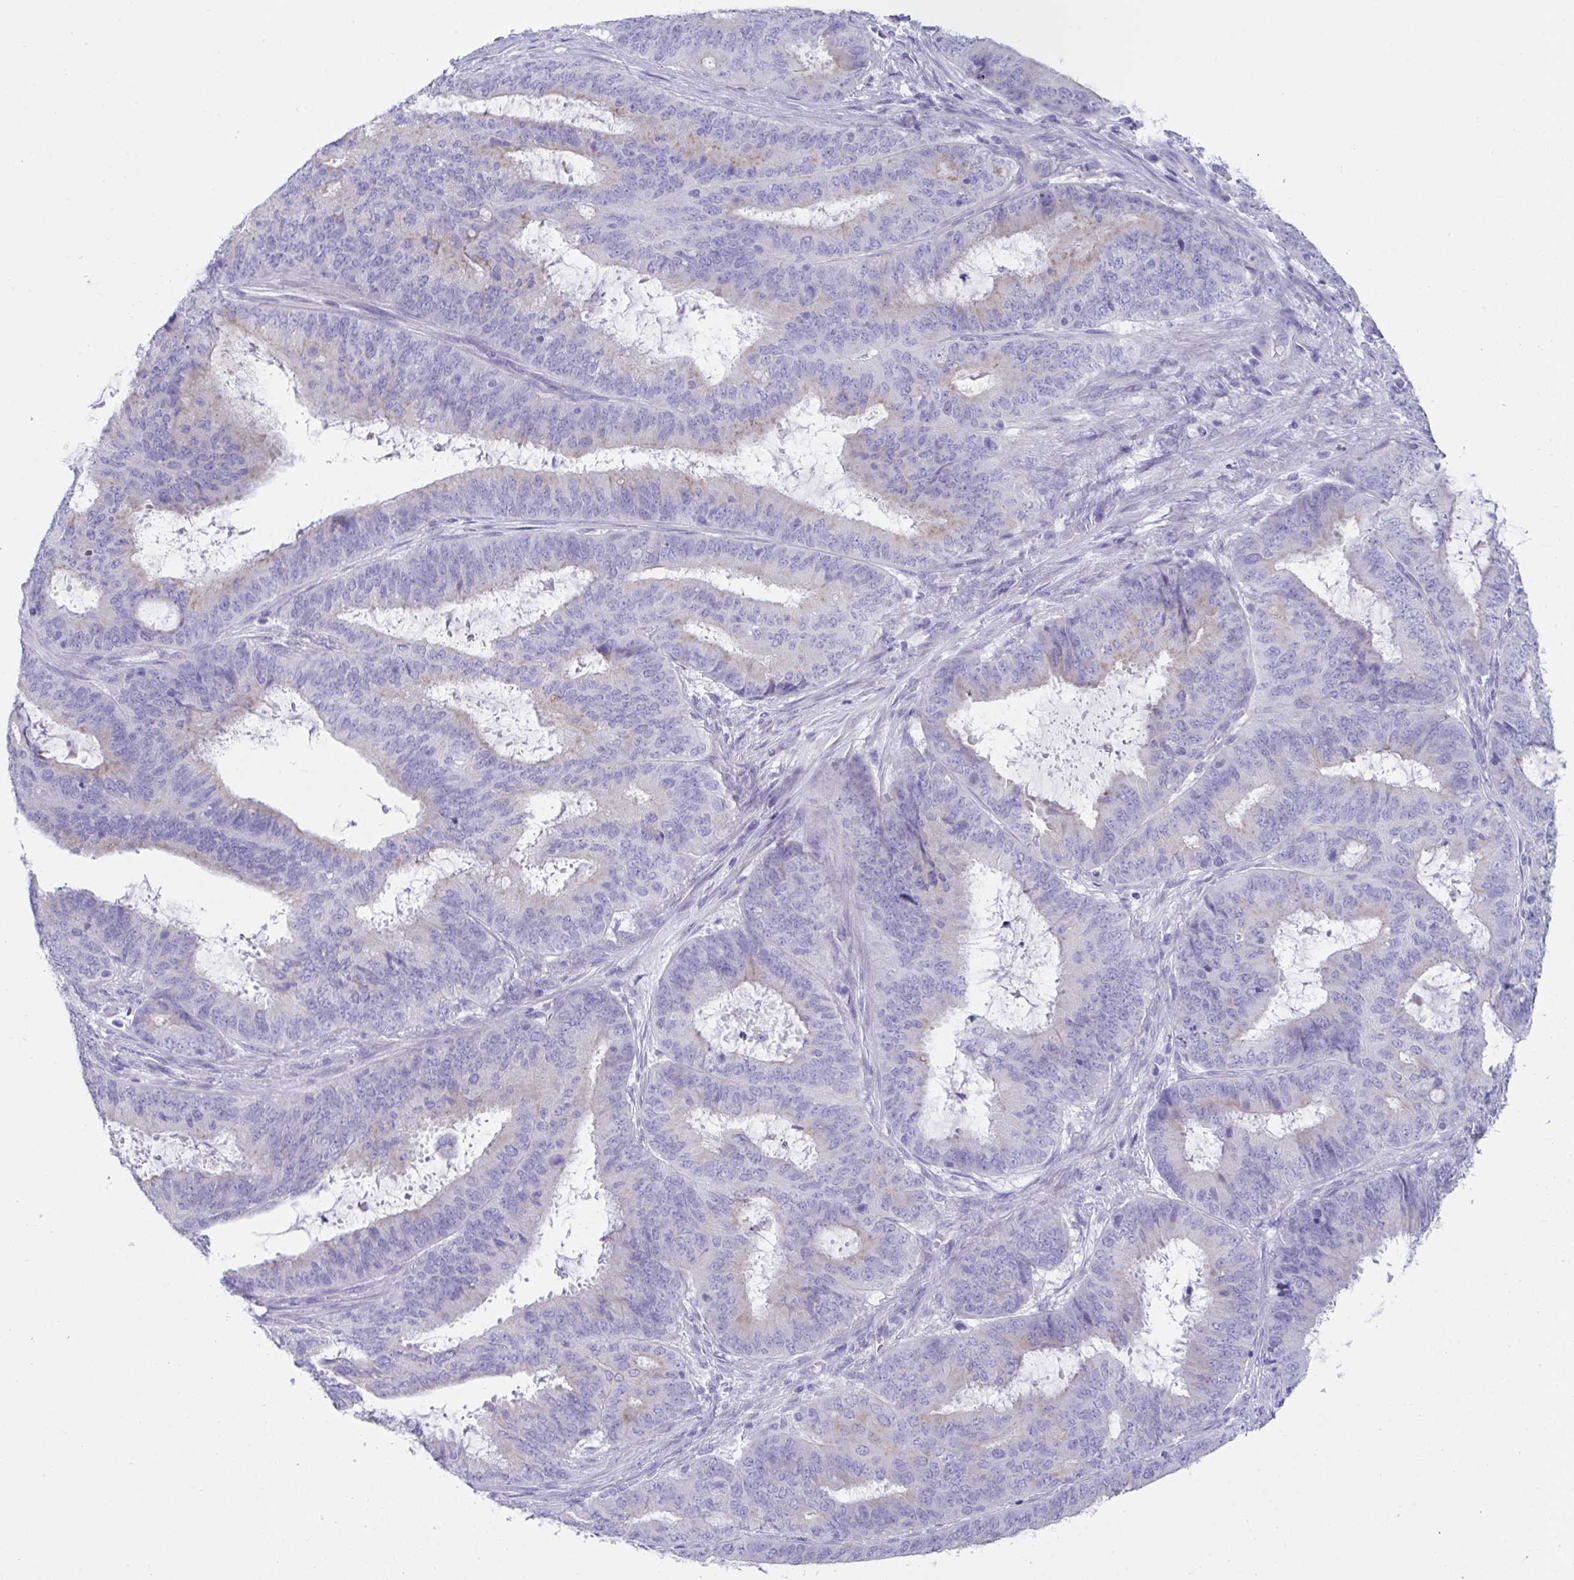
{"staining": {"intensity": "weak", "quantity": "<25%", "location": "cytoplasmic/membranous"}, "tissue": "endometrial cancer", "cell_type": "Tumor cells", "image_type": "cancer", "snomed": [{"axis": "morphology", "description": "Adenocarcinoma, NOS"}, {"axis": "topography", "description": "Endometrium"}], "caption": "Image shows no significant protein positivity in tumor cells of adenocarcinoma (endometrial).", "gene": "TMEM106B", "patient": {"sex": "female", "age": 51}}